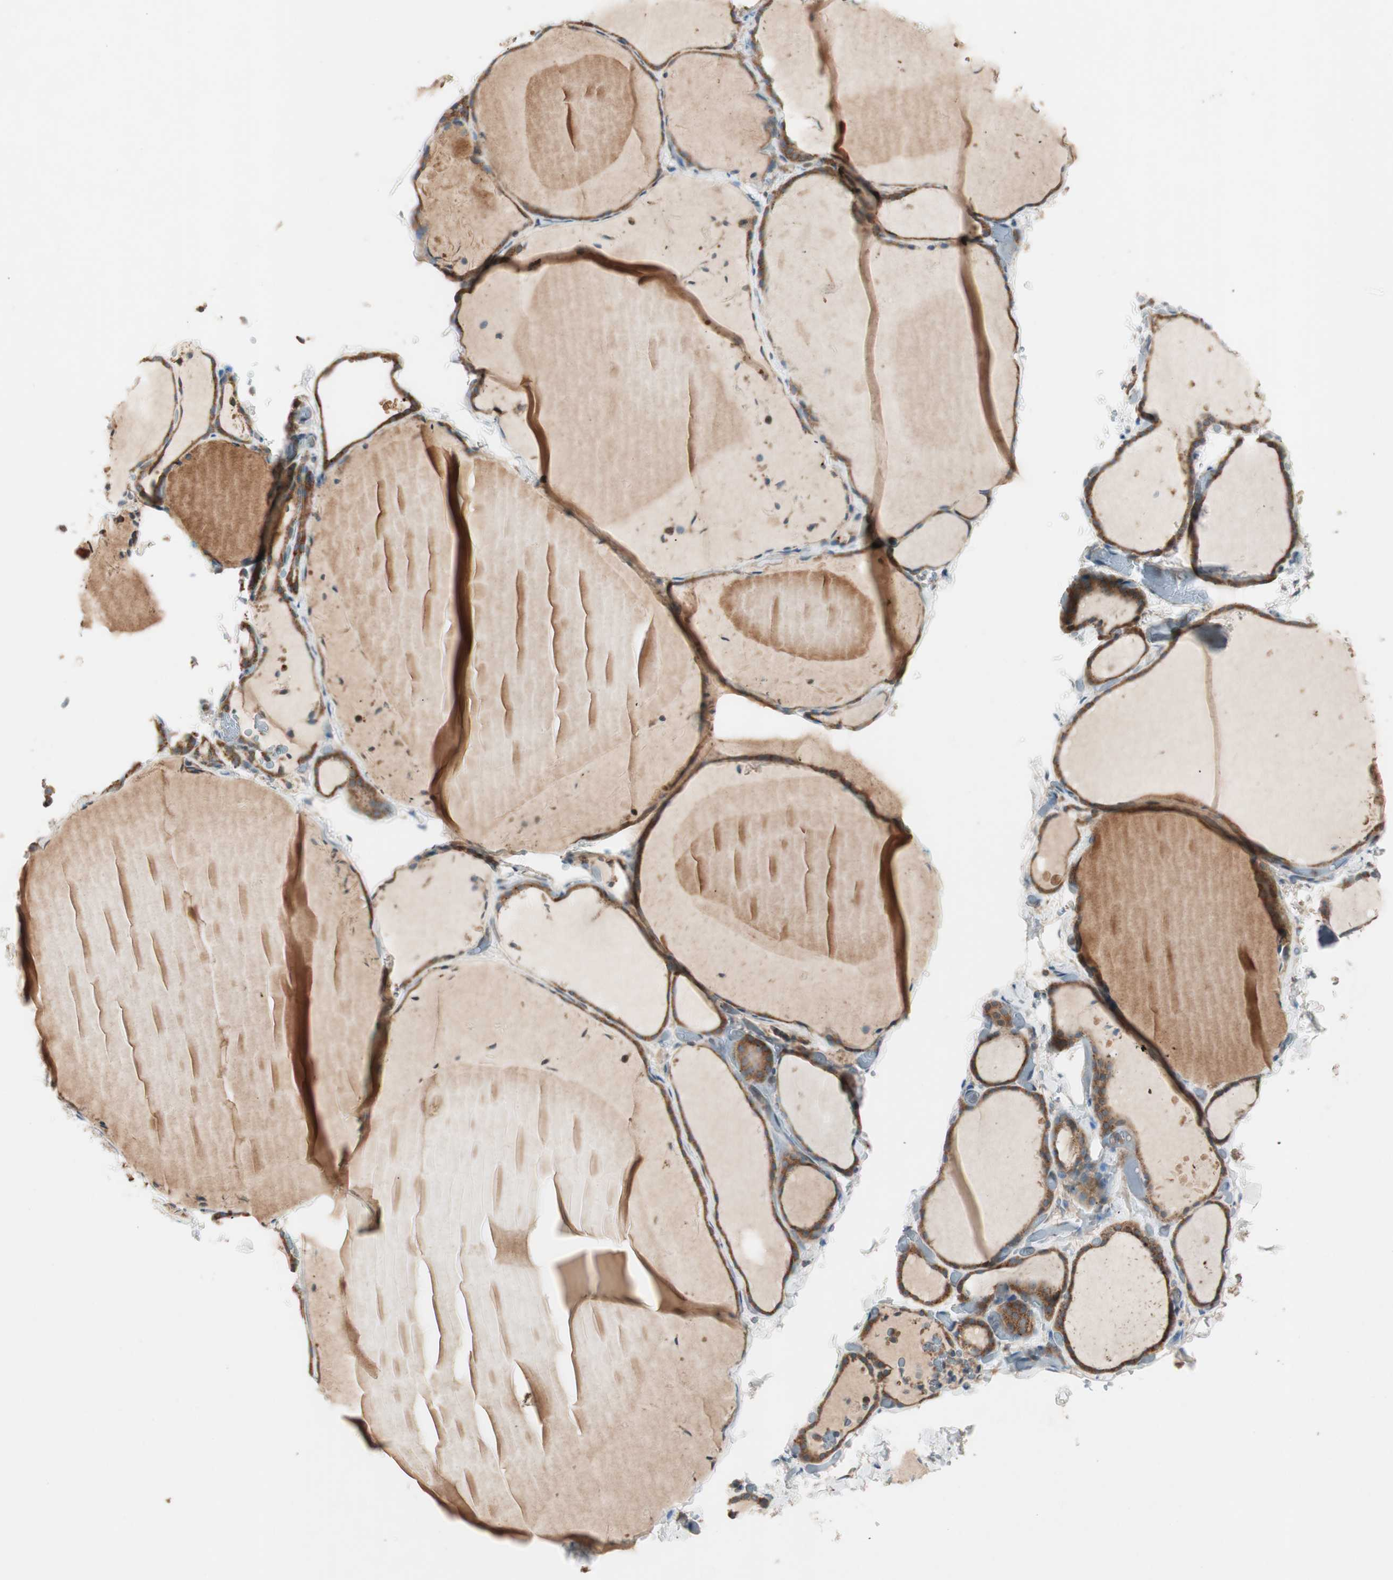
{"staining": {"intensity": "strong", "quantity": ">75%", "location": "cytoplasmic/membranous"}, "tissue": "thyroid gland", "cell_type": "Glandular cells", "image_type": "normal", "snomed": [{"axis": "morphology", "description": "Normal tissue, NOS"}, {"axis": "topography", "description": "Thyroid gland"}], "caption": "Immunohistochemical staining of normal human thyroid gland exhibits strong cytoplasmic/membranous protein staining in approximately >75% of glandular cells. The staining was performed using DAB (3,3'-diaminobenzidine) to visualize the protein expression in brown, while the nuclei were stained in blue with hematoxylin (Magnification: 20x).", "gene": "CHADL", "patient": {"sex": "female", "age": 22}}